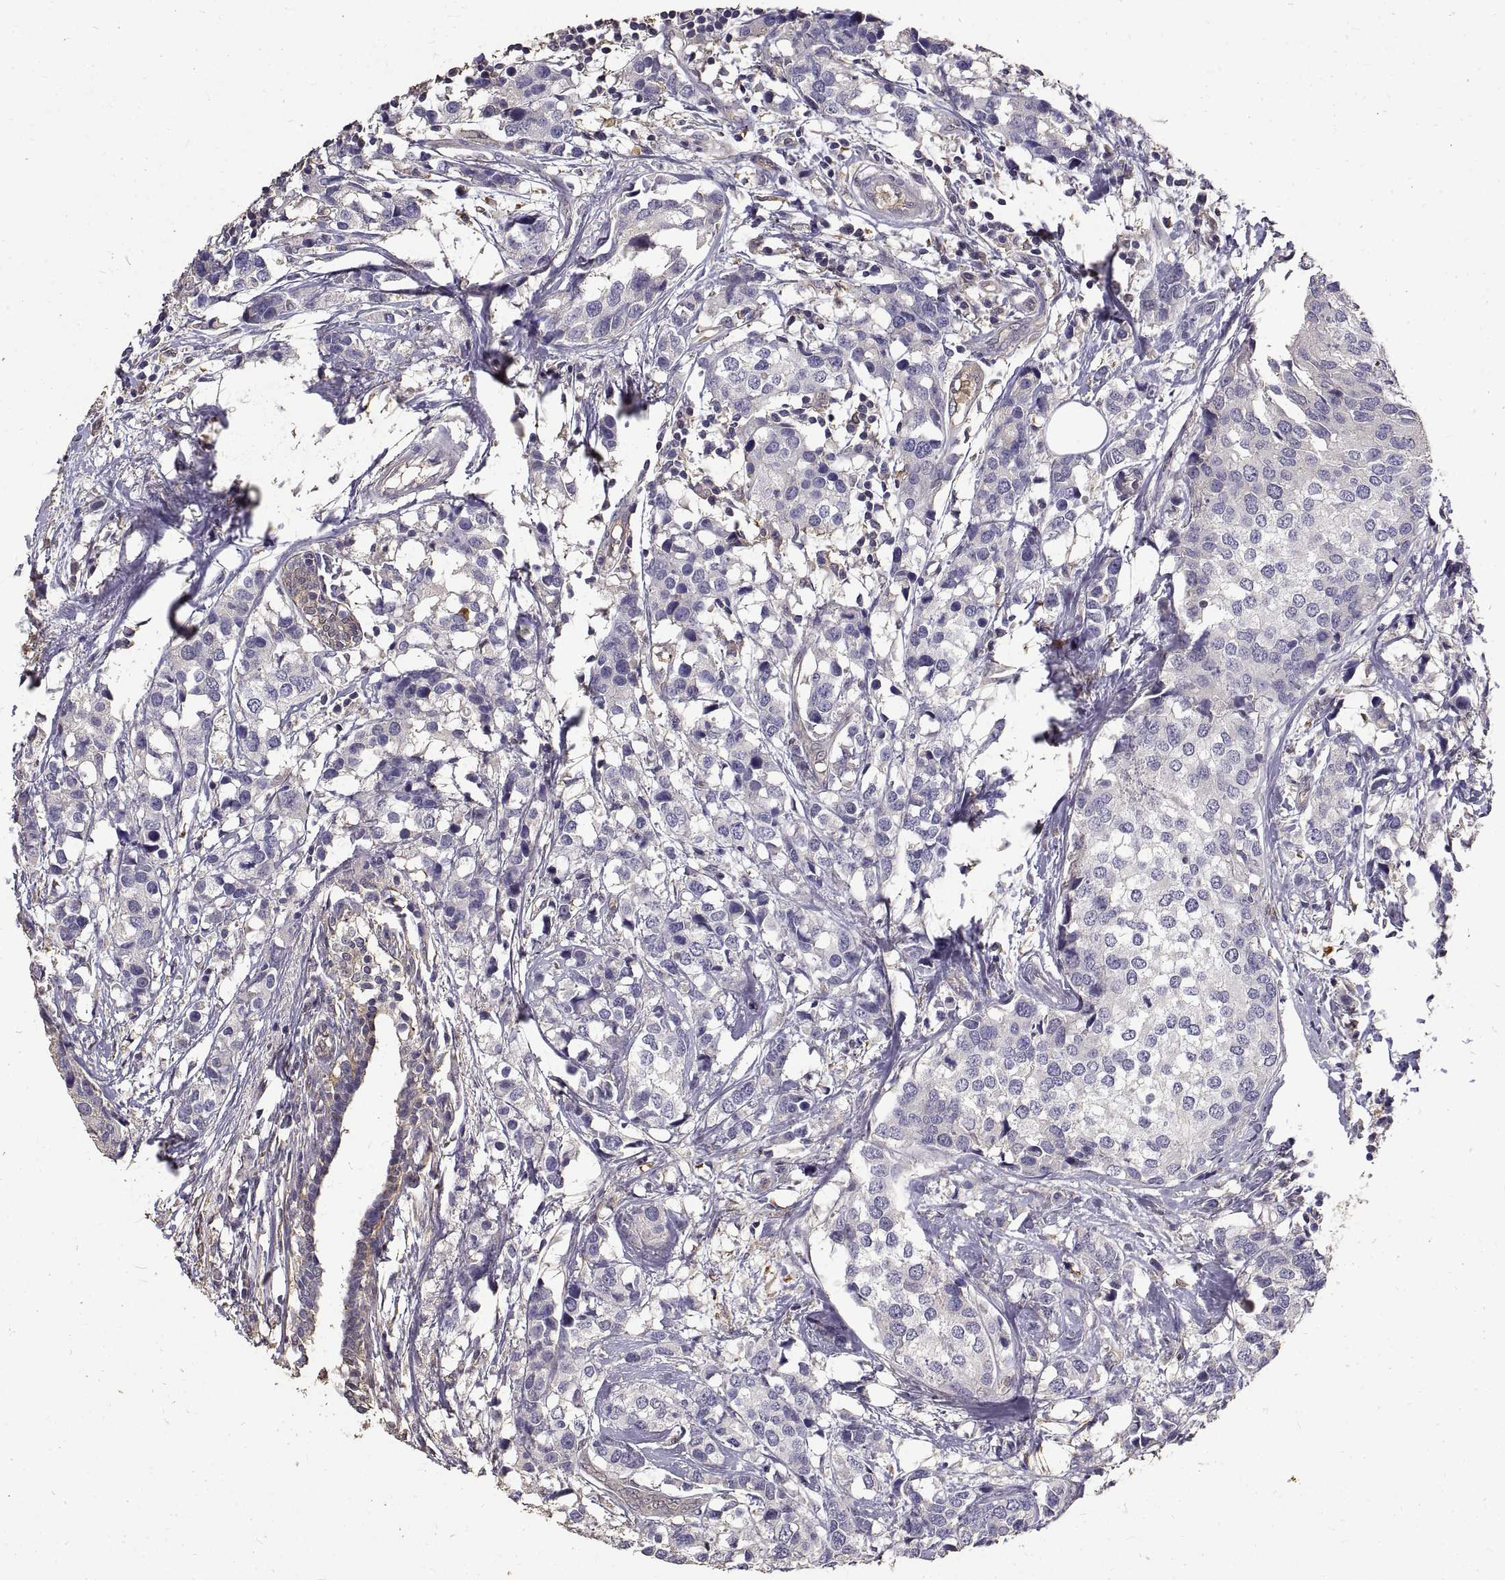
{"staining": {"intensity": "negative", "quantity": "none", "location": "none"}, "tissue": "breast cancer", "cell_type": "Tumor cells", "image_type": "cancer", "snomed": [{"axis": "morphology", "description": "Lobular carcinoma"}, {"axis": "topography", "description": "Breast"}], "caption": "Breast cancer stained for a protein using immunohistochemistry (IHC) shows no positivity tumor cells.", "gene": "PEA15", "patient": {"sex": "female", "age": 59}}